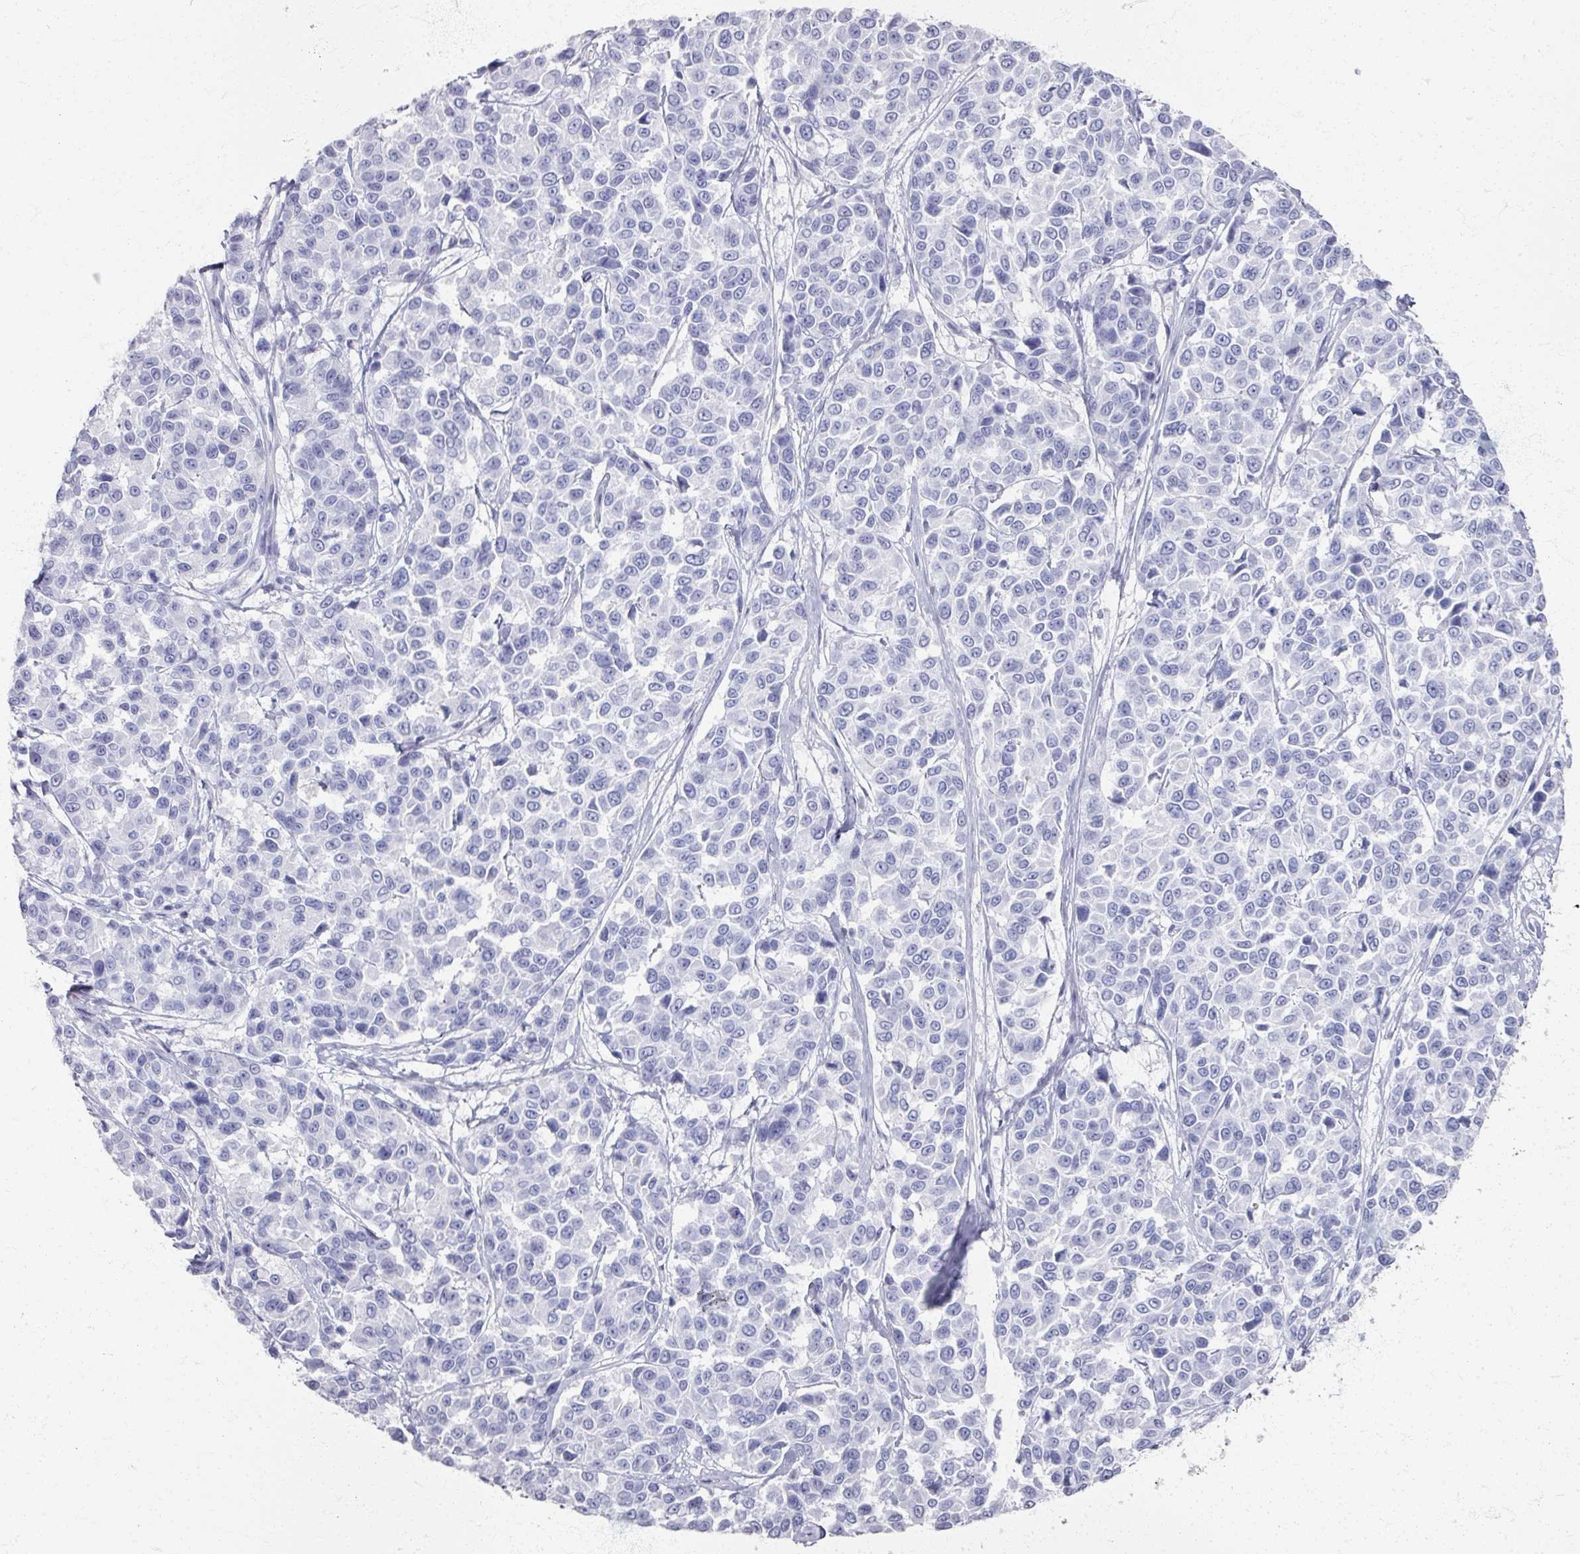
{"staining": {"intensity": "negative", "quantity": "none", "location": "none"}, "tissue": "melanoma", "cell_type": "Tumor cells", "image_type": "cancer", "snomed": [{"axis": "morphology", "description": "Malignant melanoma, NOS"}, {"axis": "topography", "description": "Skin"}], "caption": "Immunohistochemistry (IHC) of human malignant melanoma shows no staining in tumor cells.", "gene": "PSKH1", "patient": {"sex": "female", "age": 66}}